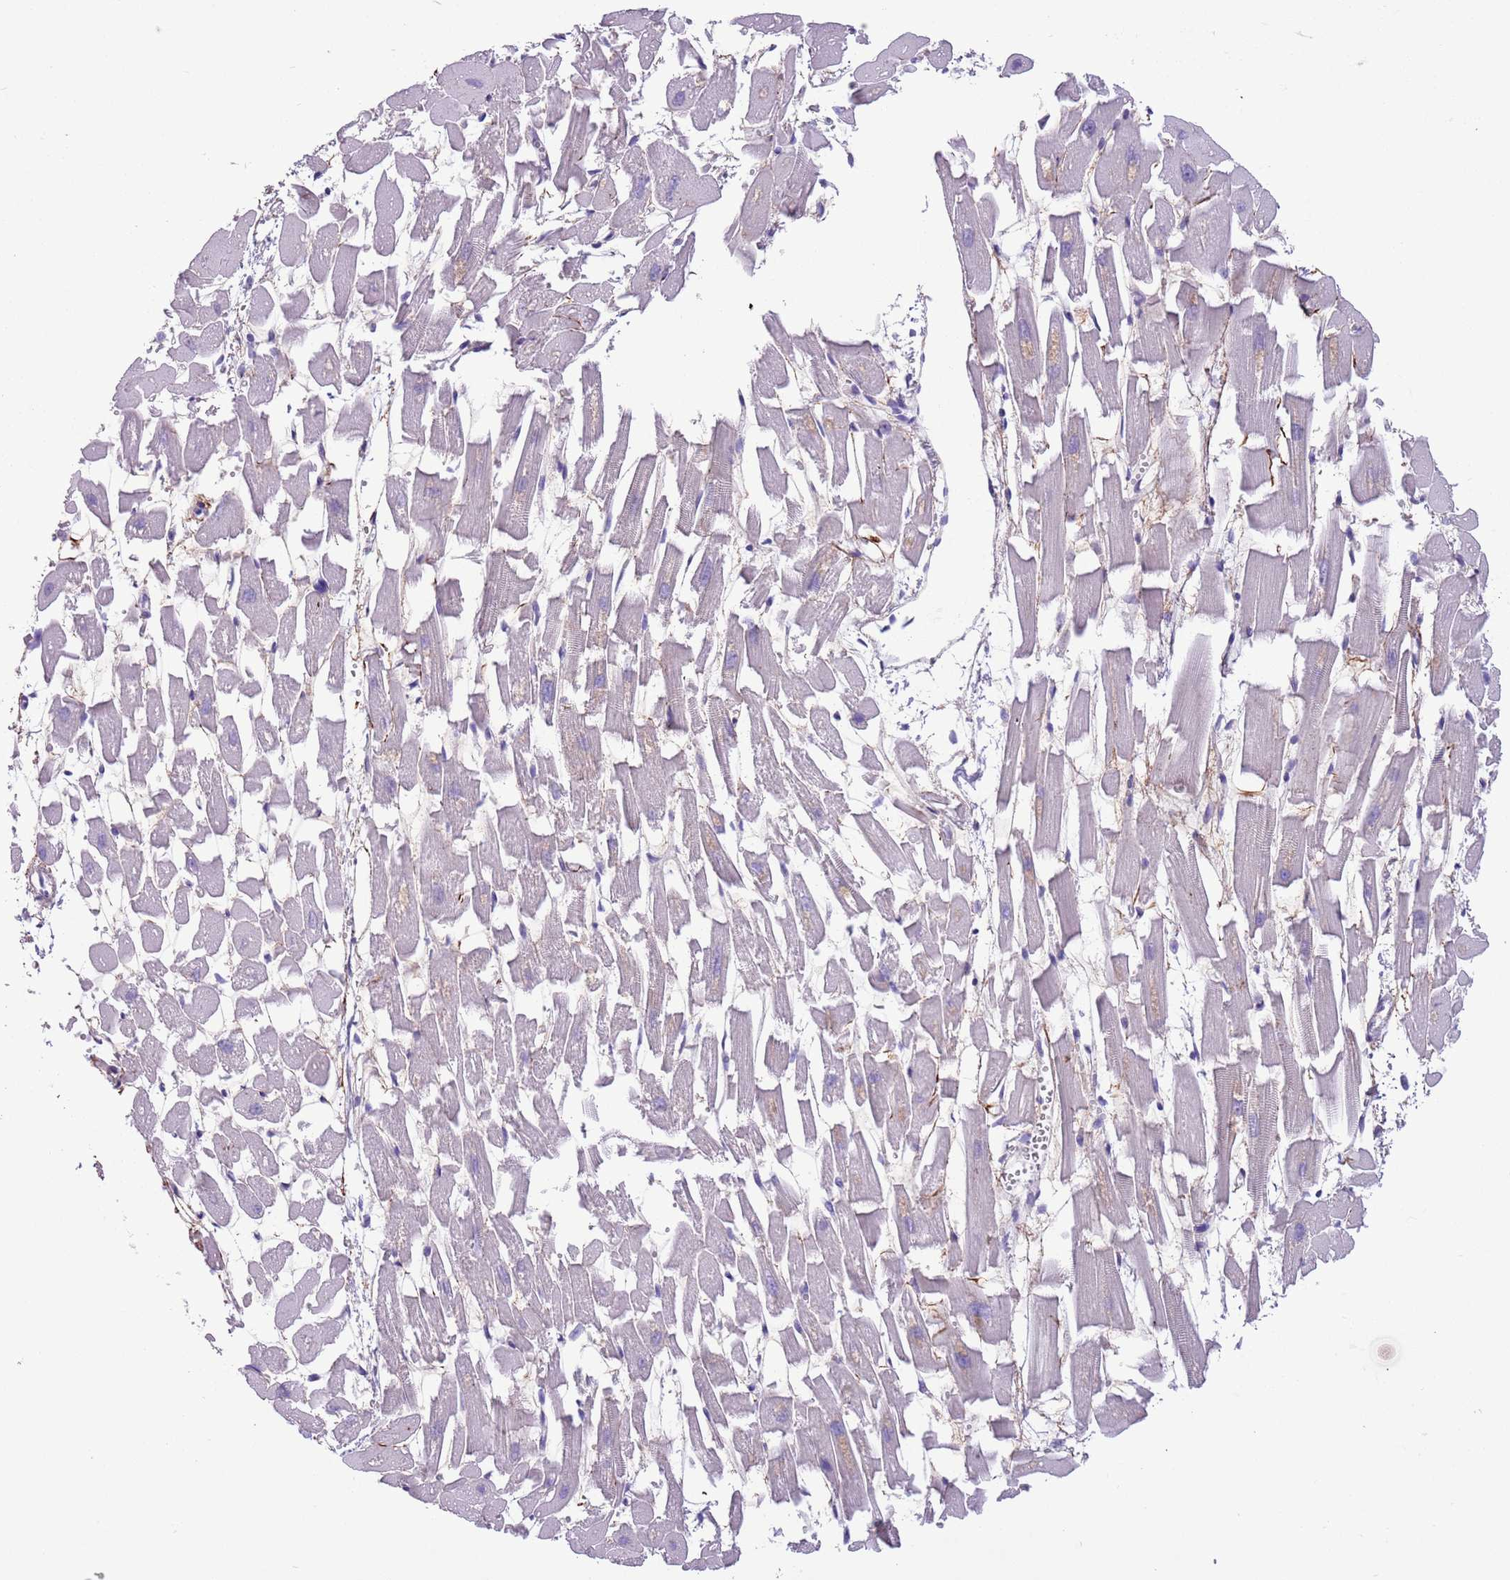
{"staining": {"intensity": "negative", "quantity": "none", "location": "none"}, "tissue": "heart muscle", "cell_type": "Cardiomyocytes", "image_type": "normal", "snomed": [{"axis": "morphology", "description": "Normal tissue, NOS"}, {"axis": "topography", "description": "Heart"}], "caption": "Photomicrograph shows no protein expression in cardiomyocytes of normal heart muscle.", "gene": "PFKFB2", "patient": {"sex": "female", "age": 64}}